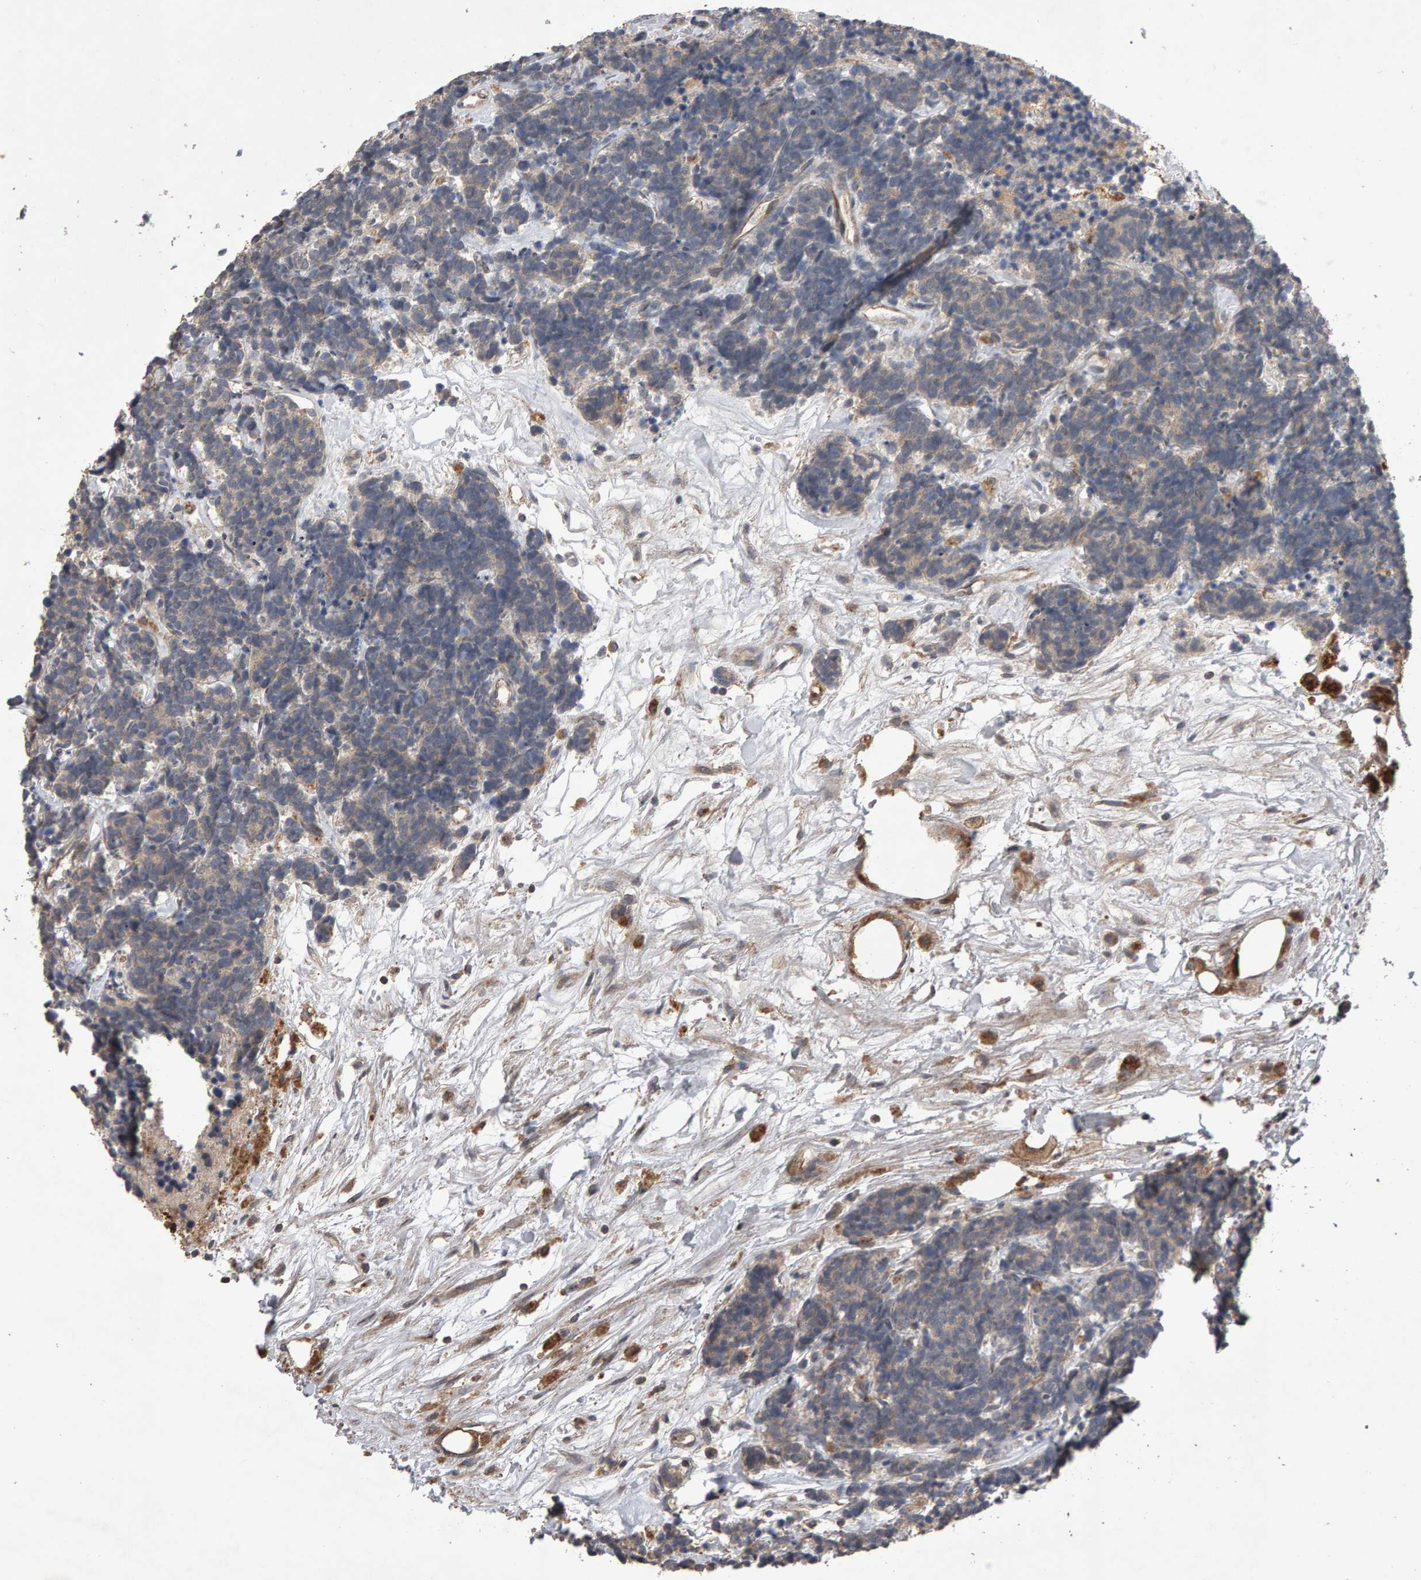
{"staining": {"intensity": "weak", "quantity": ">75%", "location": "cytoplasmic/membranous"}, "tissue": "carcinoid", "cell_type": "Tumor cells", "image_type": "cancer", "snomed": [{"axis": "morphology", "description": "Carcinoma, NOS"}, {"axis": "morphology", "description": "Carcinoid, malignant, NOS"}, {"axis": "topography", "description": "Urinary bladder"}], "caption": "Carcinoid stained with a brown dye displays weak cytoplasmic/membranous positive expression in about >75% of tumor cells.", "gene": "COASY", "patient": {"sex": "male", "age": 57}}